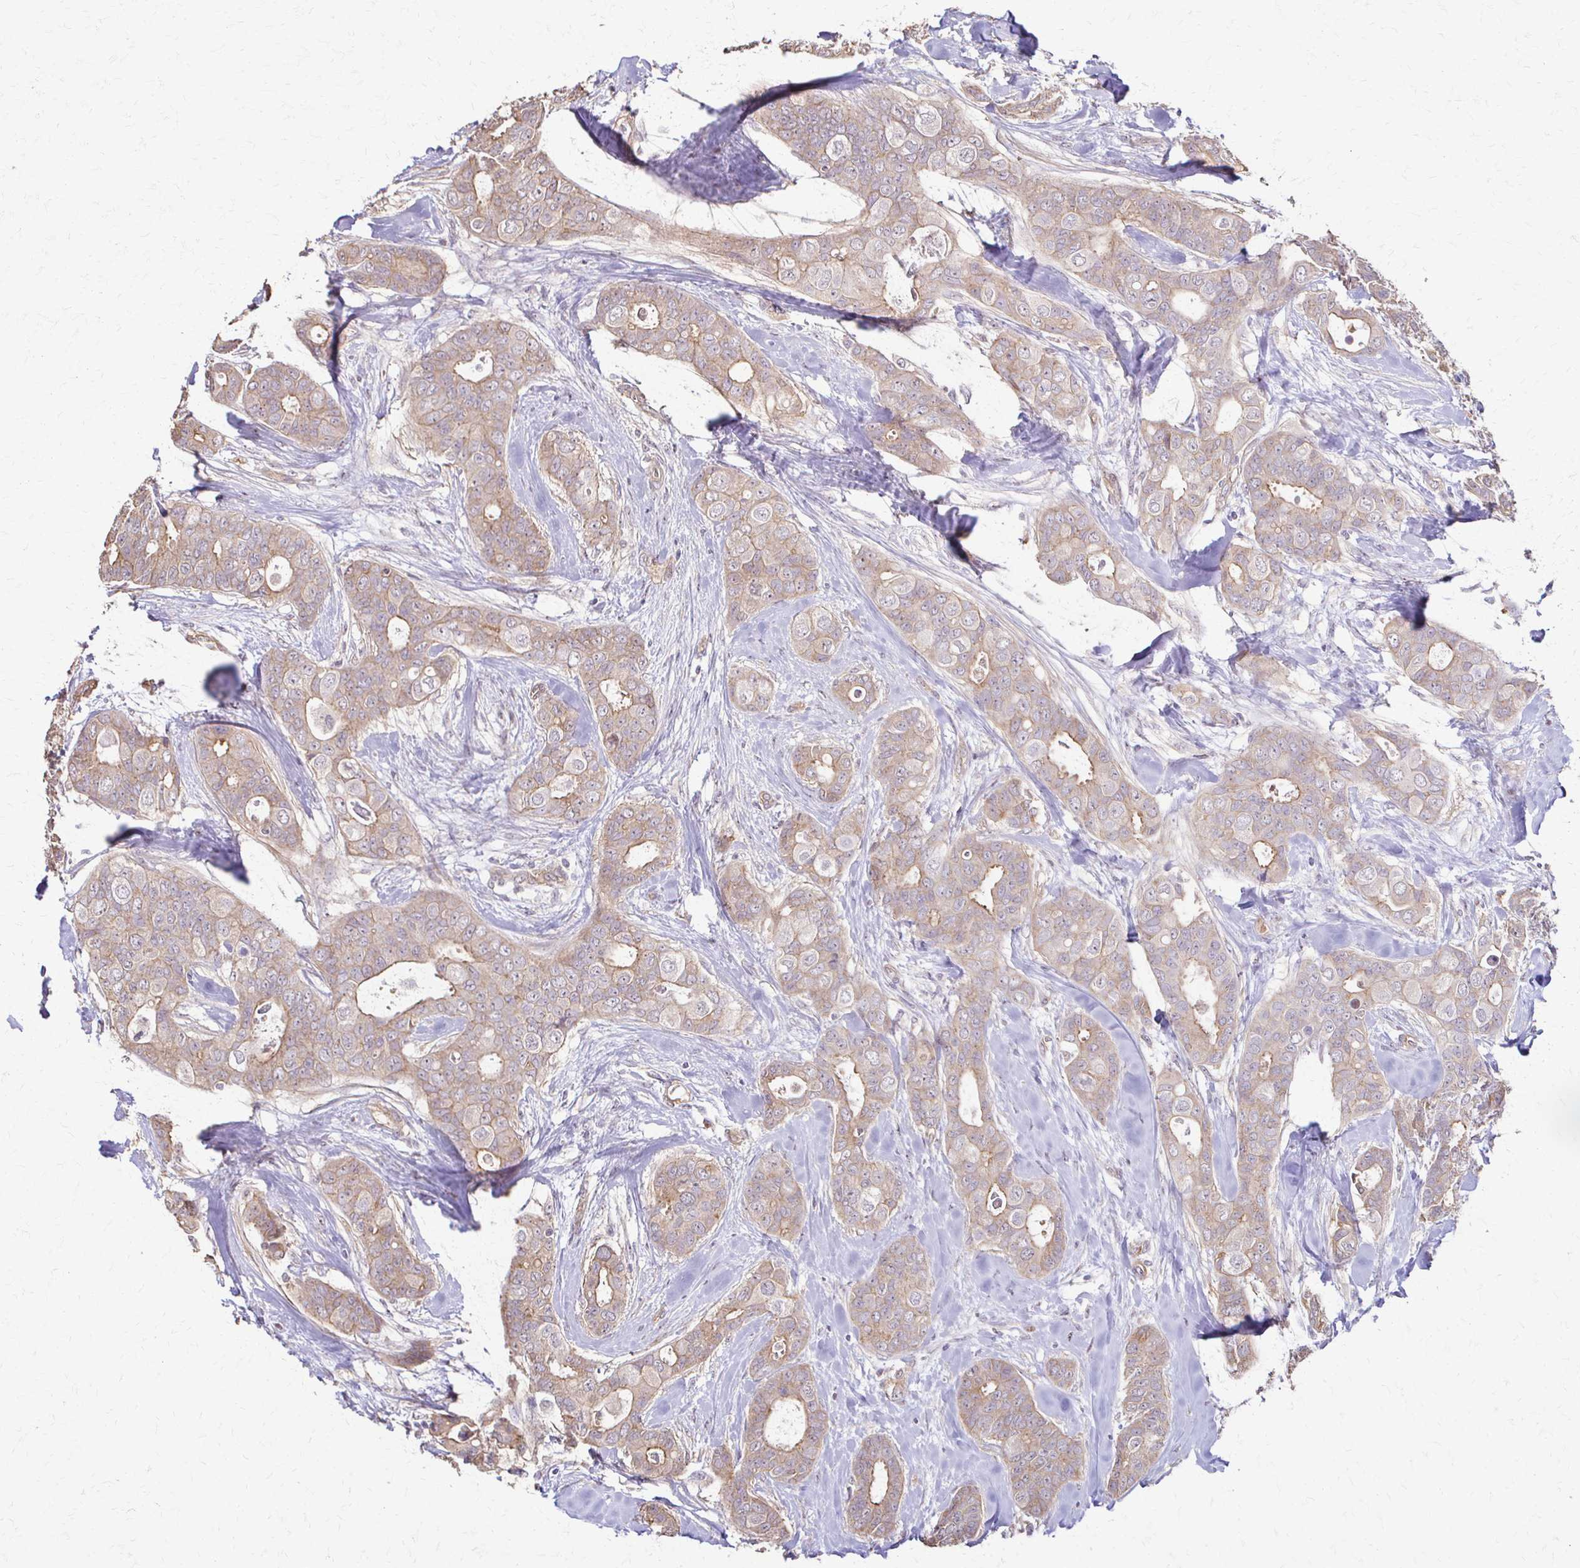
{"staining": {"intensity": "weak", "quantity": "25%-75%", "location": "cytoplasmic/membranous"}, "tissue": "breast cancer", "cell_type": "Tumor cells", "image_type": "cancer", "snomed": [{"axis": "morphology", "description": "Duct carcinoma"}, {"axis": "topography", "description": "Breast"}], "caption": "This photomicrograph demonstrates IHC staining of intraductal carcinoma (breast), with low weak cytoplasmic/membranous expression in about 25%-75% of tumor cells.", "gene": "IL18BP", "patient": {"sex": "female", "age": 45}}